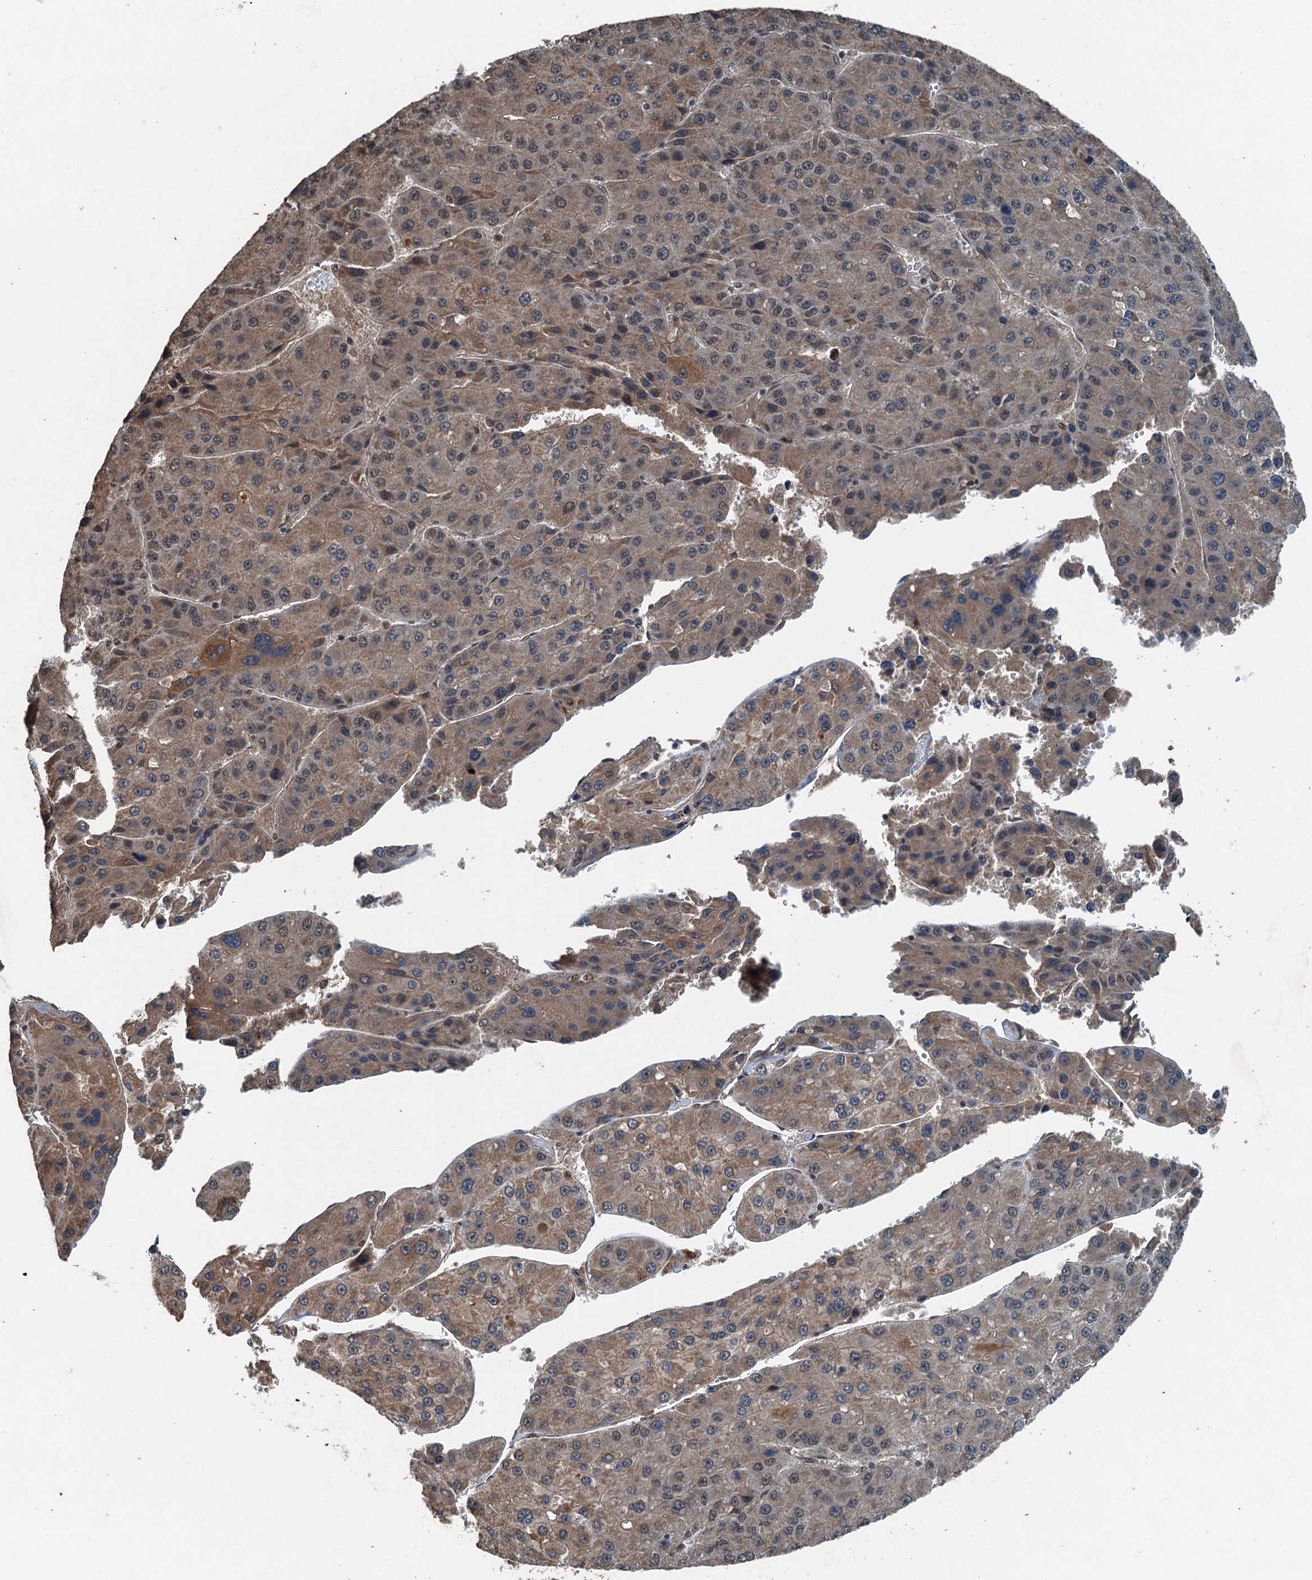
{"staining": {"intensity": "weak", "quantity": "25%-75%", "location": "cytoplasmic/membranous"}, "tissue": "liver cancer", "cell_type": "Tumor cells", "image_type": "cancer", "snomed": [{"axis": "morphology", "description": "Carcinoma, Hepatocellular, NOS"}, {"axis": "topography", "description": "Liver"}], "caption": "About 25%-75% of tumor cells in hepatocellular carcinoma (liver) display weak cytoplasmic/membranous protein staining as visualized by brown immunohistochemical staining.", "gene": "UBXN6", "patient": {"sex": "female", "age": 73}}